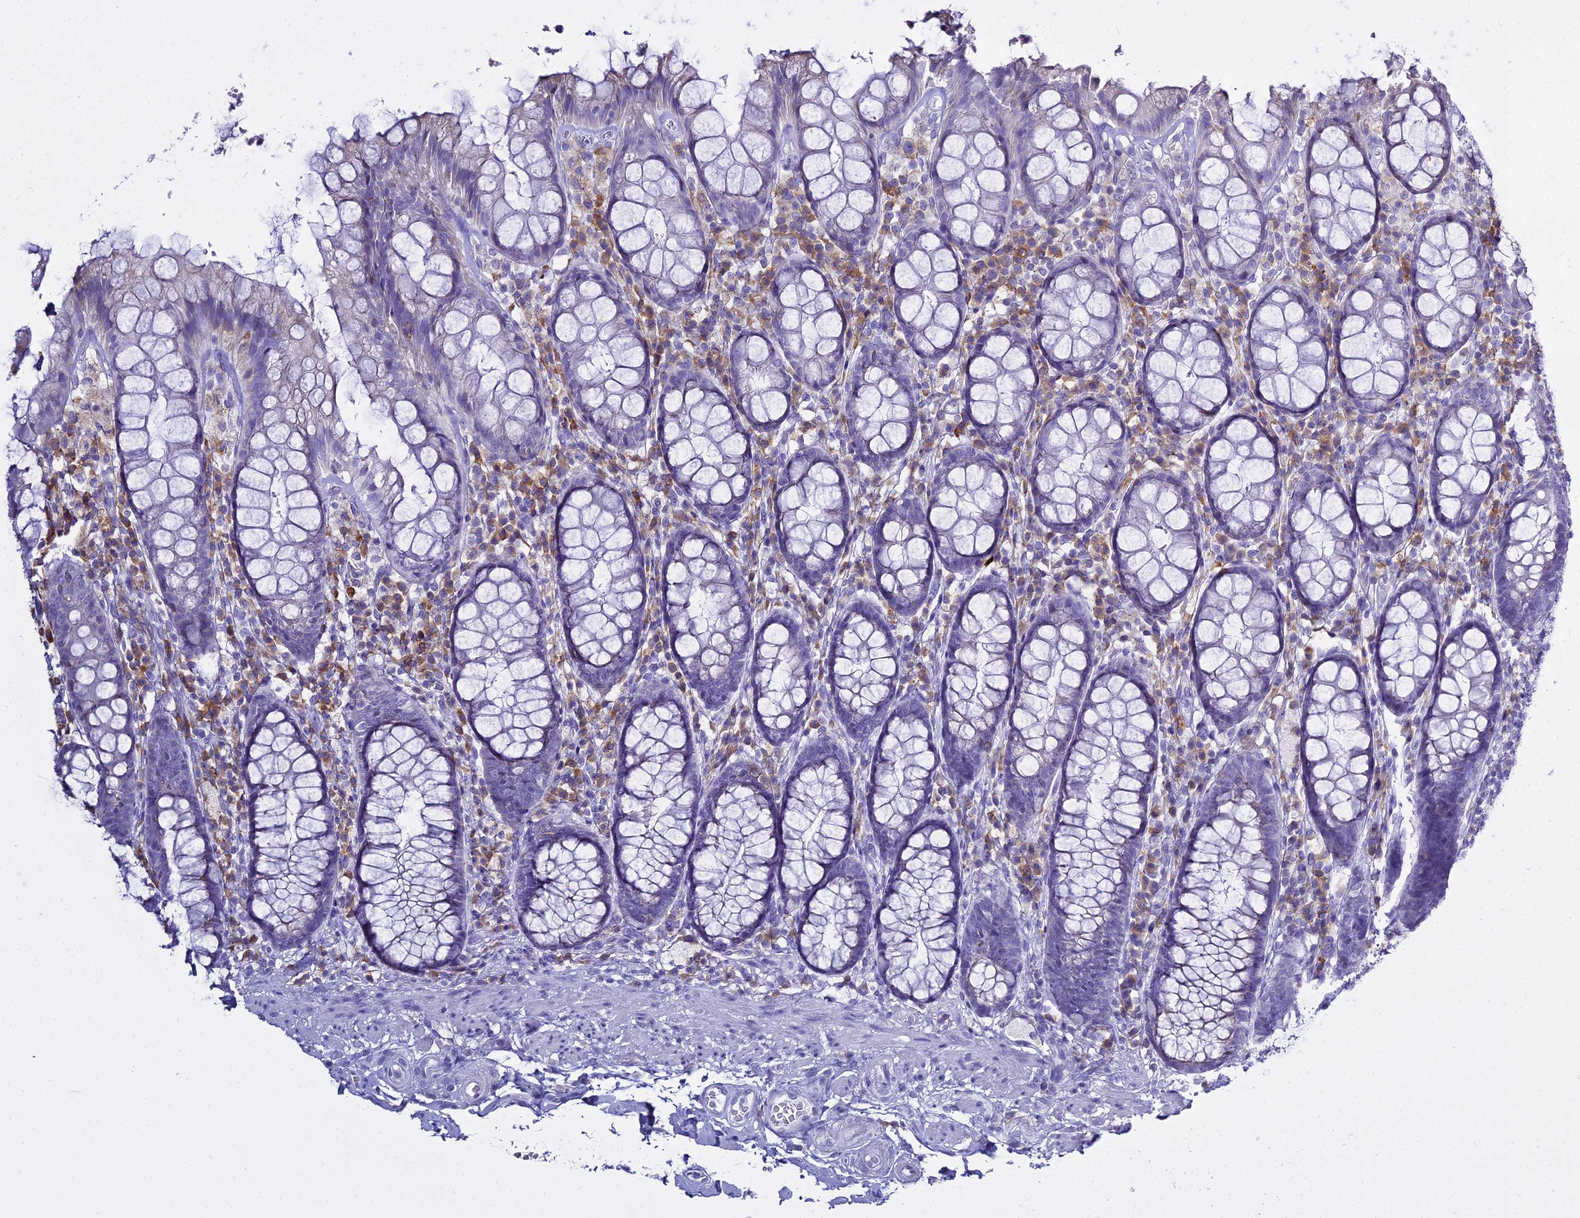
{"staining": {"intensity": "negative", "quantity": "none", "location": "none"}, "tissue": "rectum", "cell_type": "Glandular cells", "image_type": "normal", "snomed": [{"axis": "morphology", "description": "Normal tissue, NOS"}, {"axis": "topography", "description": "Rectum"}], "caption": "Rectum stained for a protein using immunohistochemistry demonstrates no staining glandular cells.", "gene": "CD5", "patient": {"sex": "male", "age": 83}}